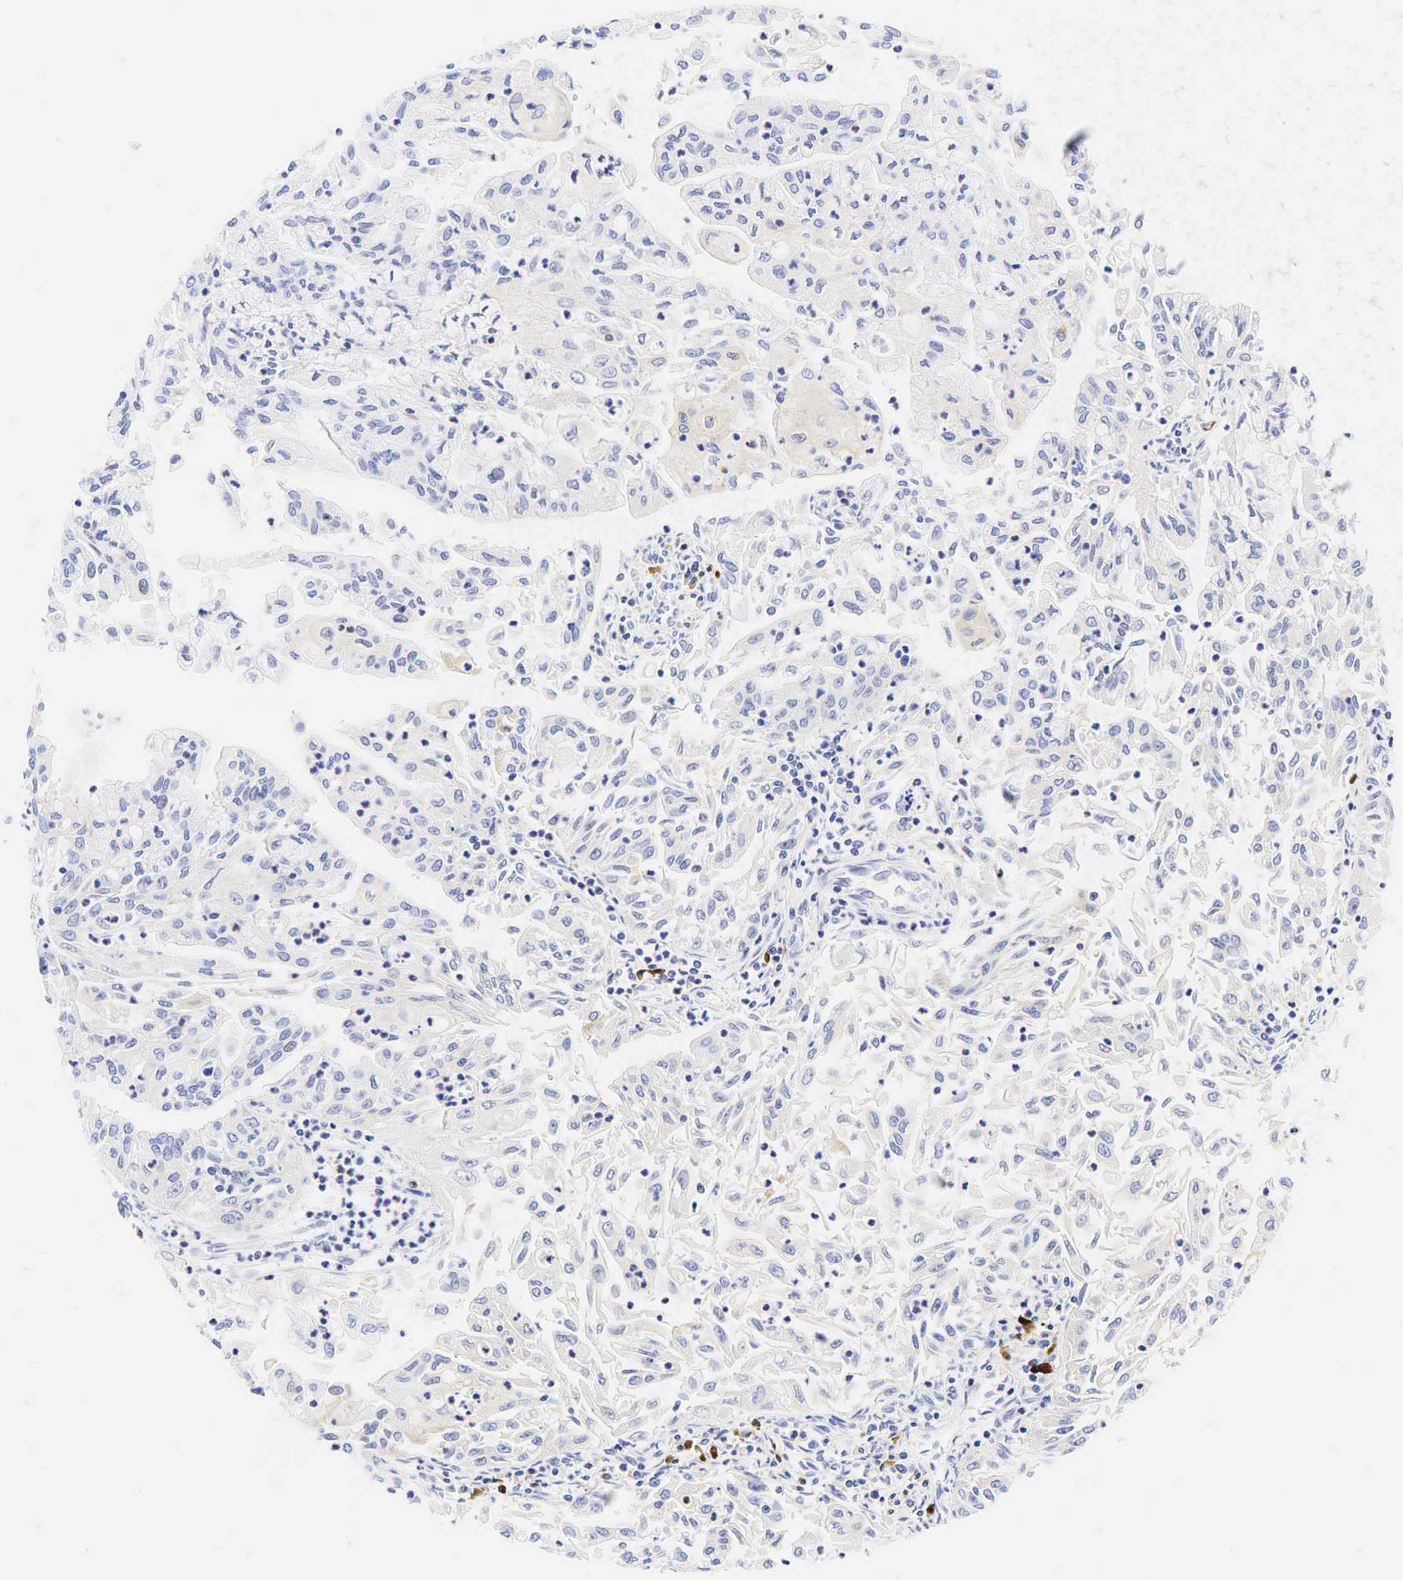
{"staining": {"intensity": "negative", "quantity": "none", "location": "none"}, "tissue": "endometrial cancer", "cell_type": "Tumor cells", "image_type": "cancer", "snomed": [{"axis": "morphology", "description": "Adenocarcinoma, NOS"}, {"axis": "topography", "description": "Endometrium"}], "caption": "An immunohistochemistry (IHC) photomicrograph of endometrial adenocarcinoma is shown. There is no staining in tumor cells of endometrial adenocarcinoma. The staining was performed using DAB (3,3'-diaminobenzidine) to visualize the protein expression in brown, while the nuclei were stained in blue with hematoxylin (Magnification: 20x).", "gene": "TNFRSF8", "patient": {"sex": "female", "age": 75}}